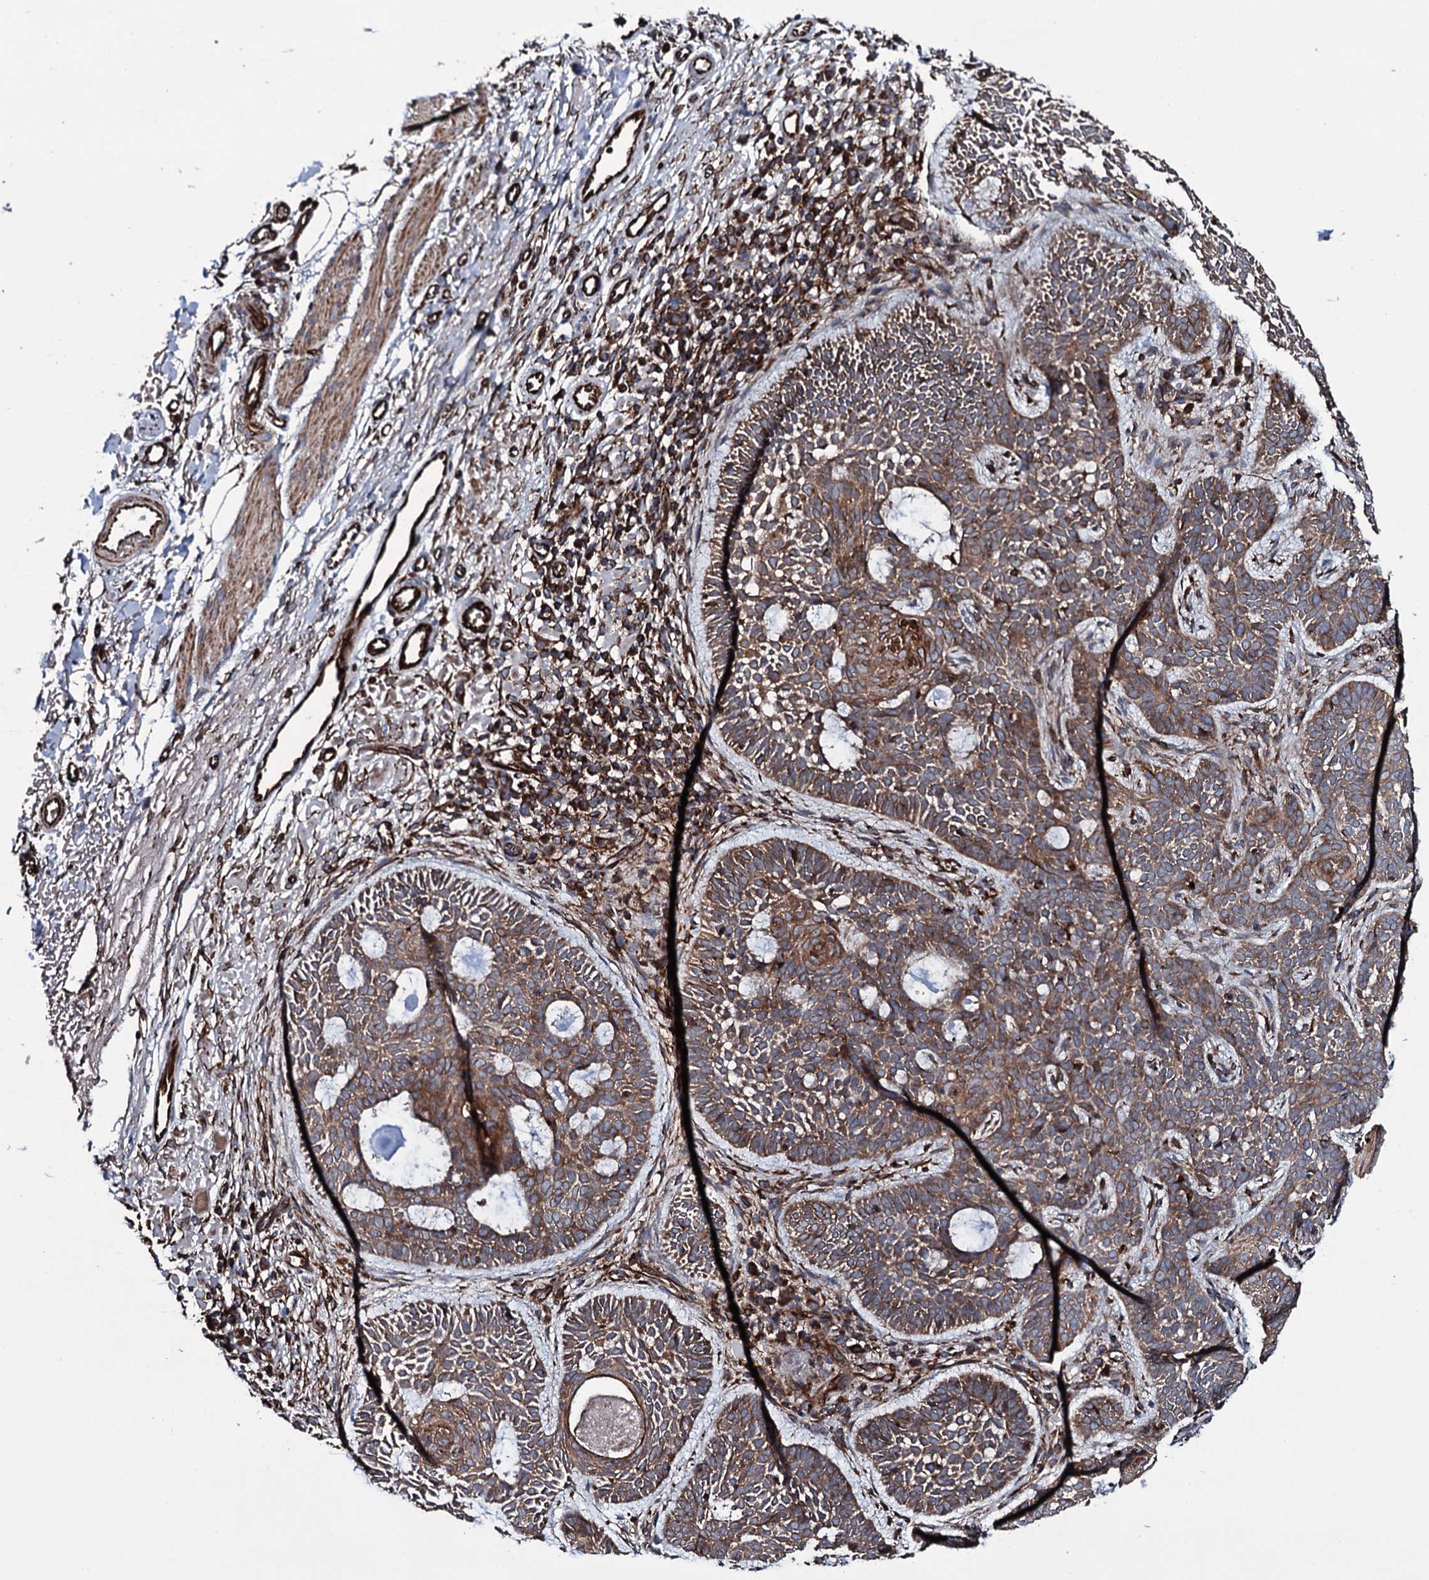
{"staining": {"intensity": "moderate", "quantity": ">75%", "location": "cytoplasmic/membranous"}, "tissue": "skin cancer", "cell_type": "Tumor cells", "image_type": "cancer", "snomed": [{"axis": "morphology", "description": "Basal cell carcinoma"}, {"axis": "topography", "description": "Skin"}], "caption": "About >75% of tumor cells in human basal cell carcinoma (skin) display moderate cytoplasmic/membranous protein expression as visualized by brown immunohistochemical staining.", "gene": "VAMP8", "patient": {"sex": "male", "age": 85}}